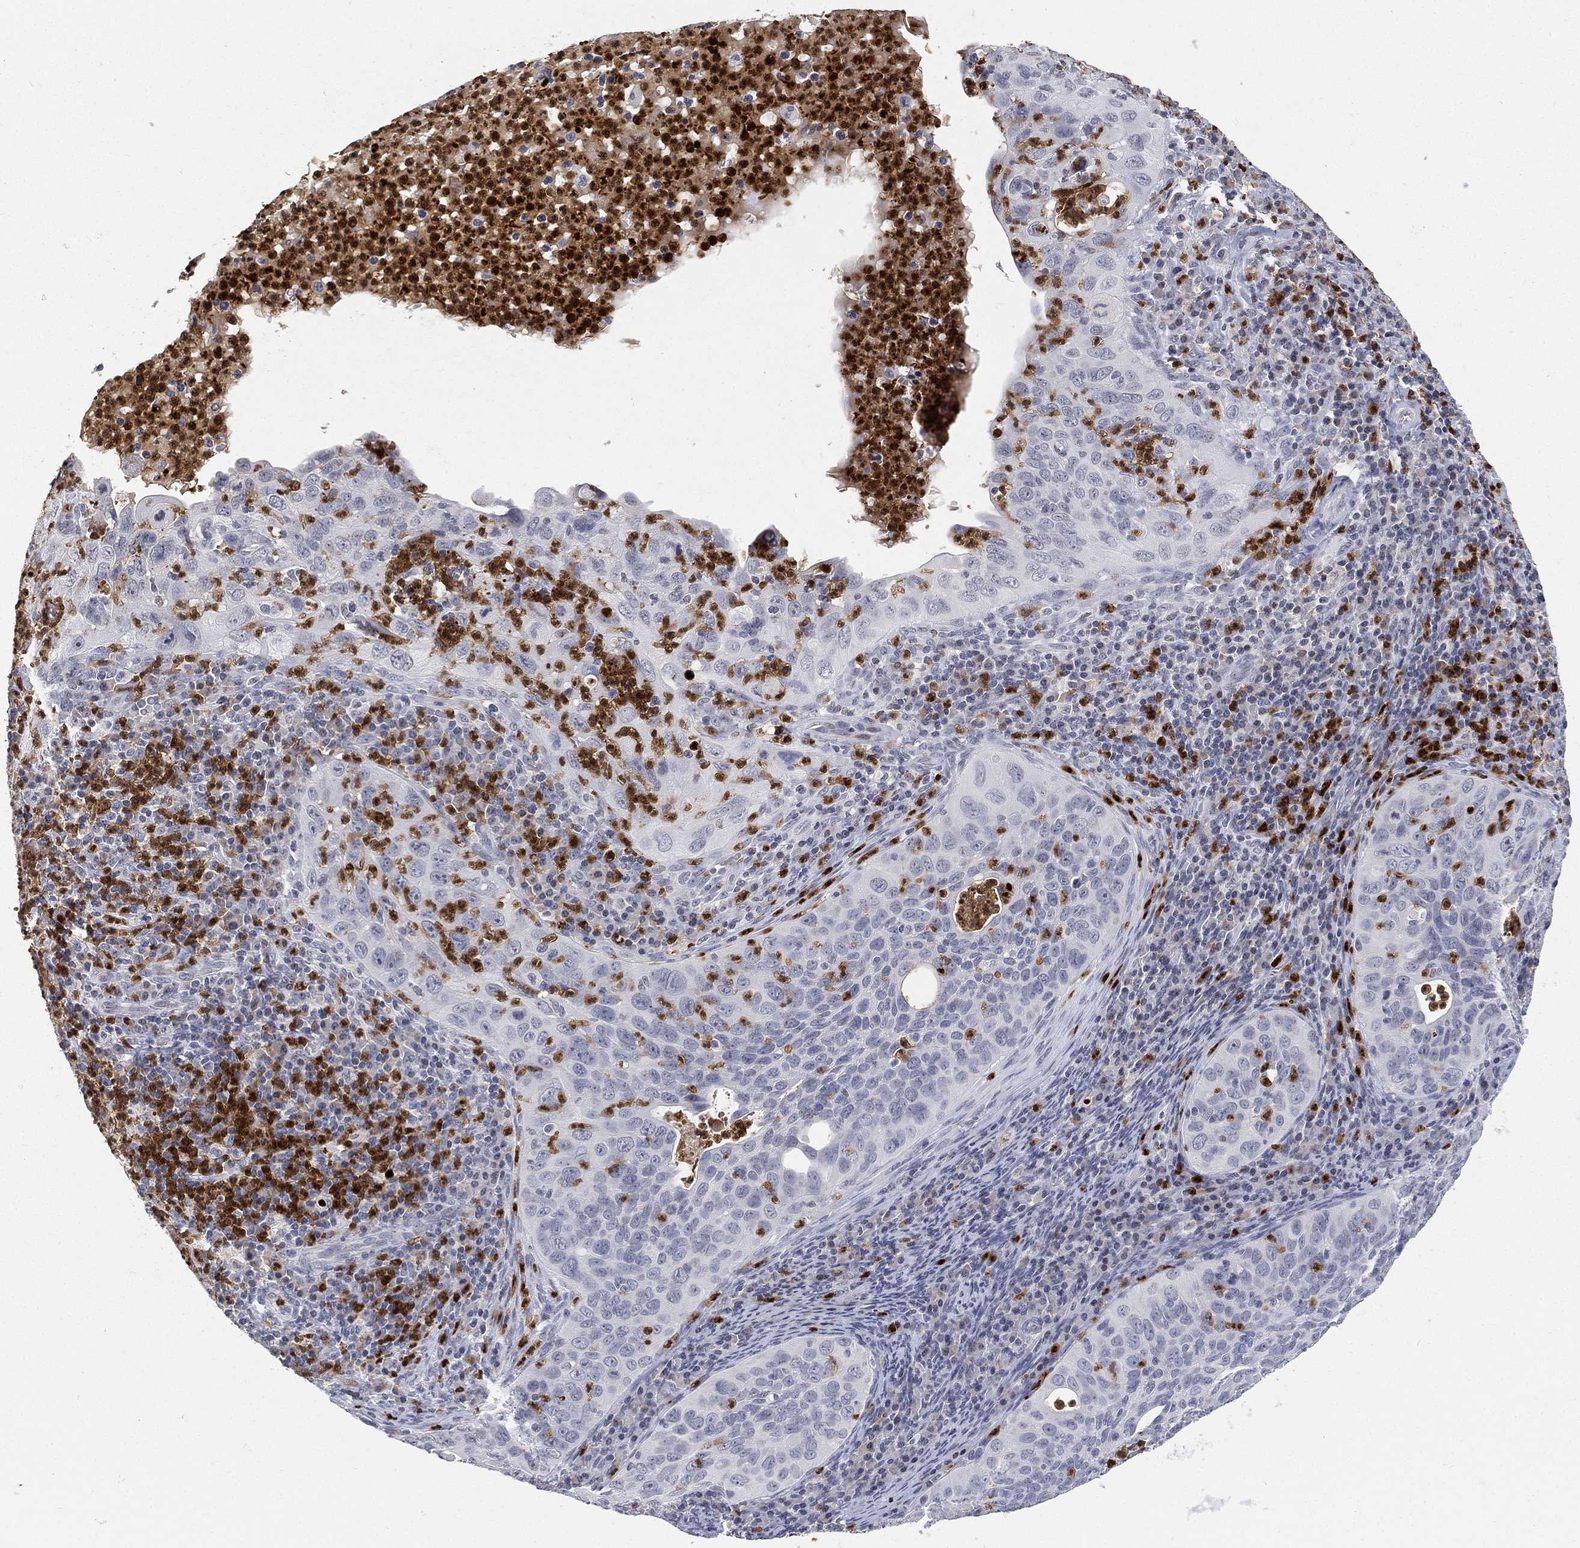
{"staining": {"intensity": "negative", "quantity": "none", "location": "none"}, "tissue": "cervical cancer", "cell_type": "Tumor cells", "image_type": "cancer", "snomed": [{"axis": "morphology", "description": "Squamous cell carcinoma, NOS"}, {"axis": "topography", "description": "Cervix"}], "caption": "Human squamous cell carcinoma (cervical) stained for a protein using IHC reveals no expression in tumor cells.", "gene": "ARG1", "patient": {"sex": "female", "age": 26}}